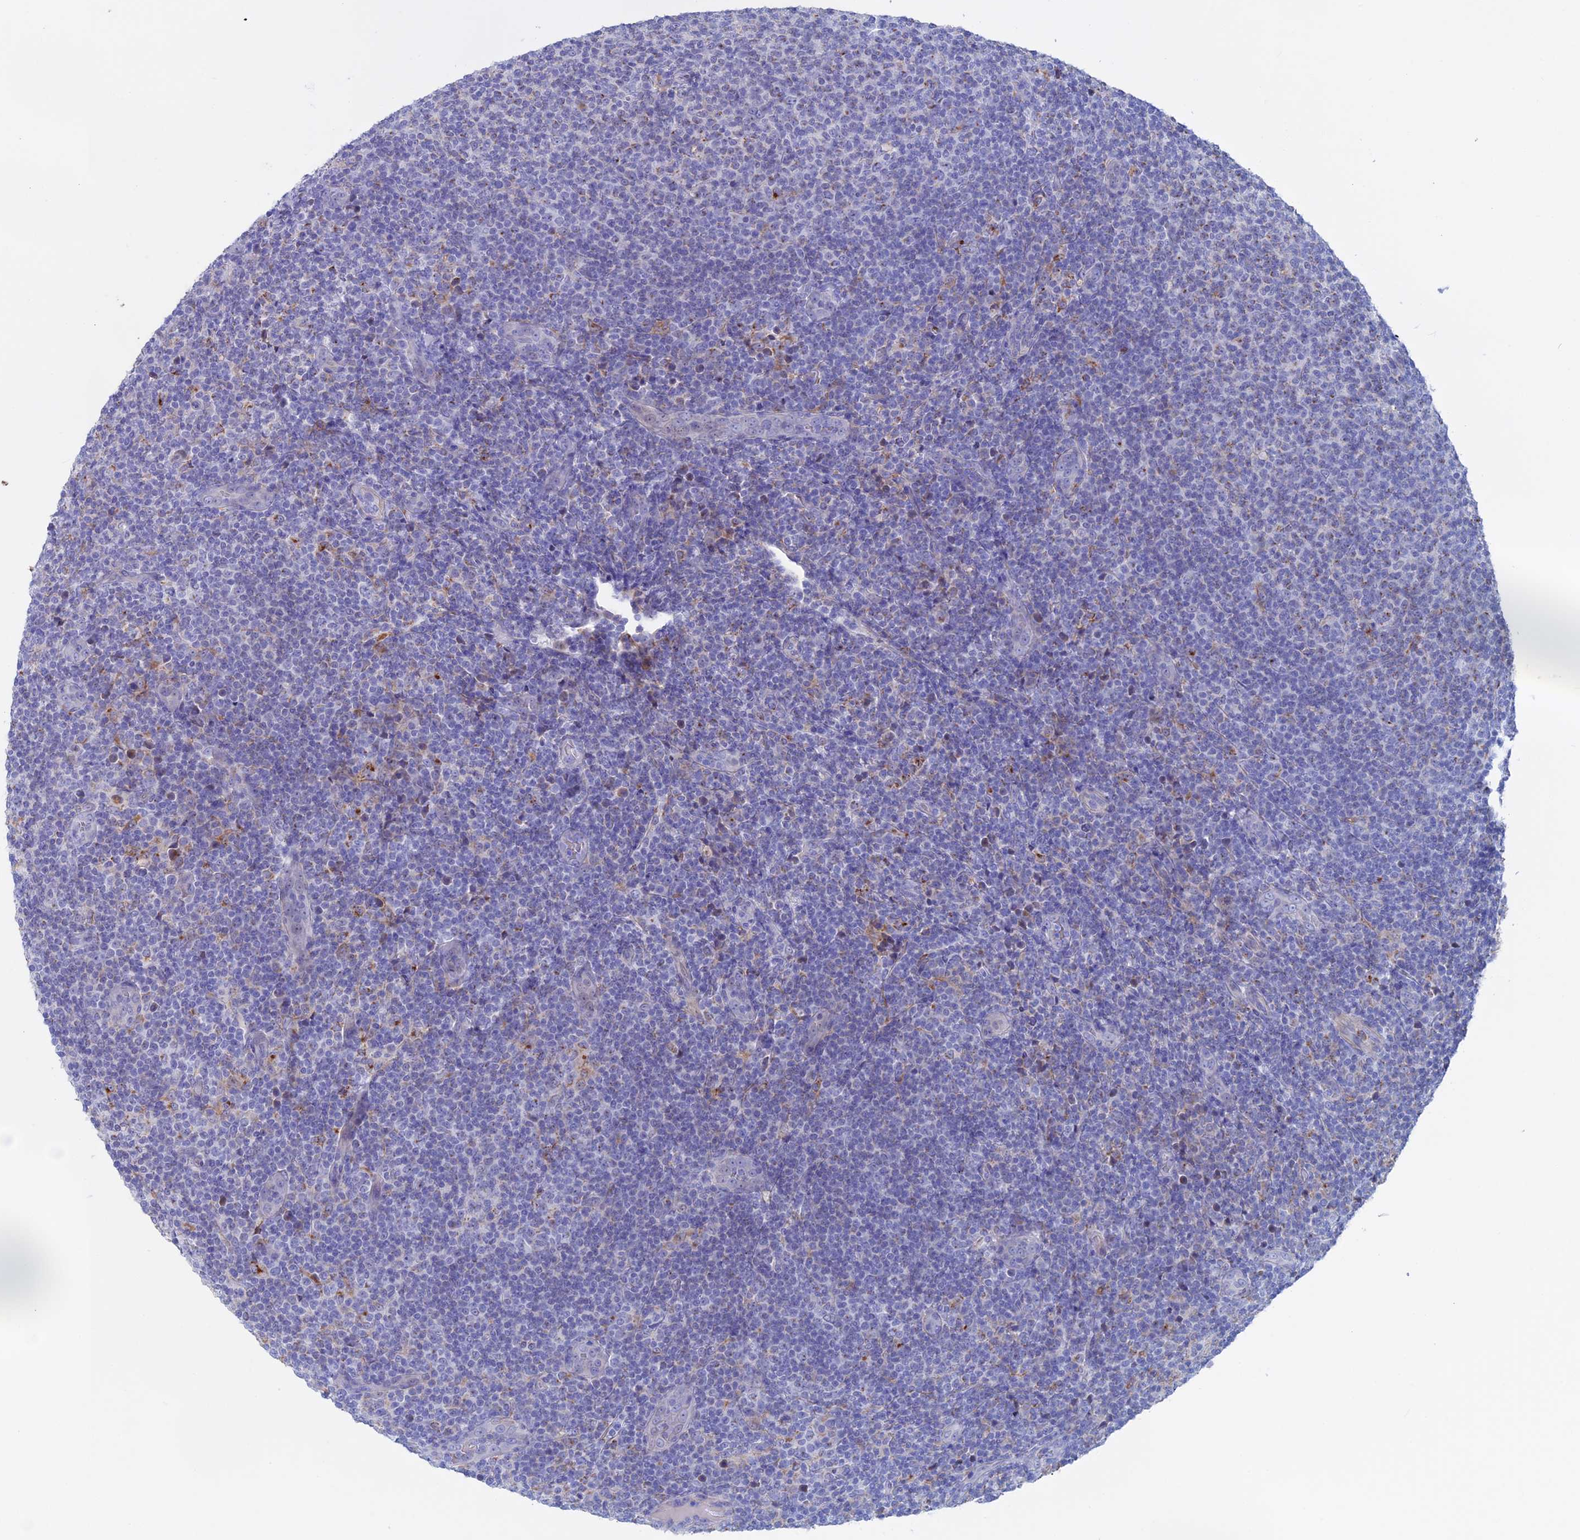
{"staining": {"intensity": "negative", "quantity": "none", "location": "none"}, "tissue": "lymphoma", "cell_type": "Tumor cells", "image_type": "cancer", "snomed": [{"axis": "morphology", "description": "Malignant lymphoma, non-Hodgkin's type, Low grade"}, {"axis": "topography", "description": "Lymph node"}], "caption": "Low-grade malignant lymphoma, non-Hodgkin's type was stained to show a protein in brown. There is no significant staining in tumor cells.", "gene": "SLC2A6", "patient": {"sex": "male", "age": 66}}